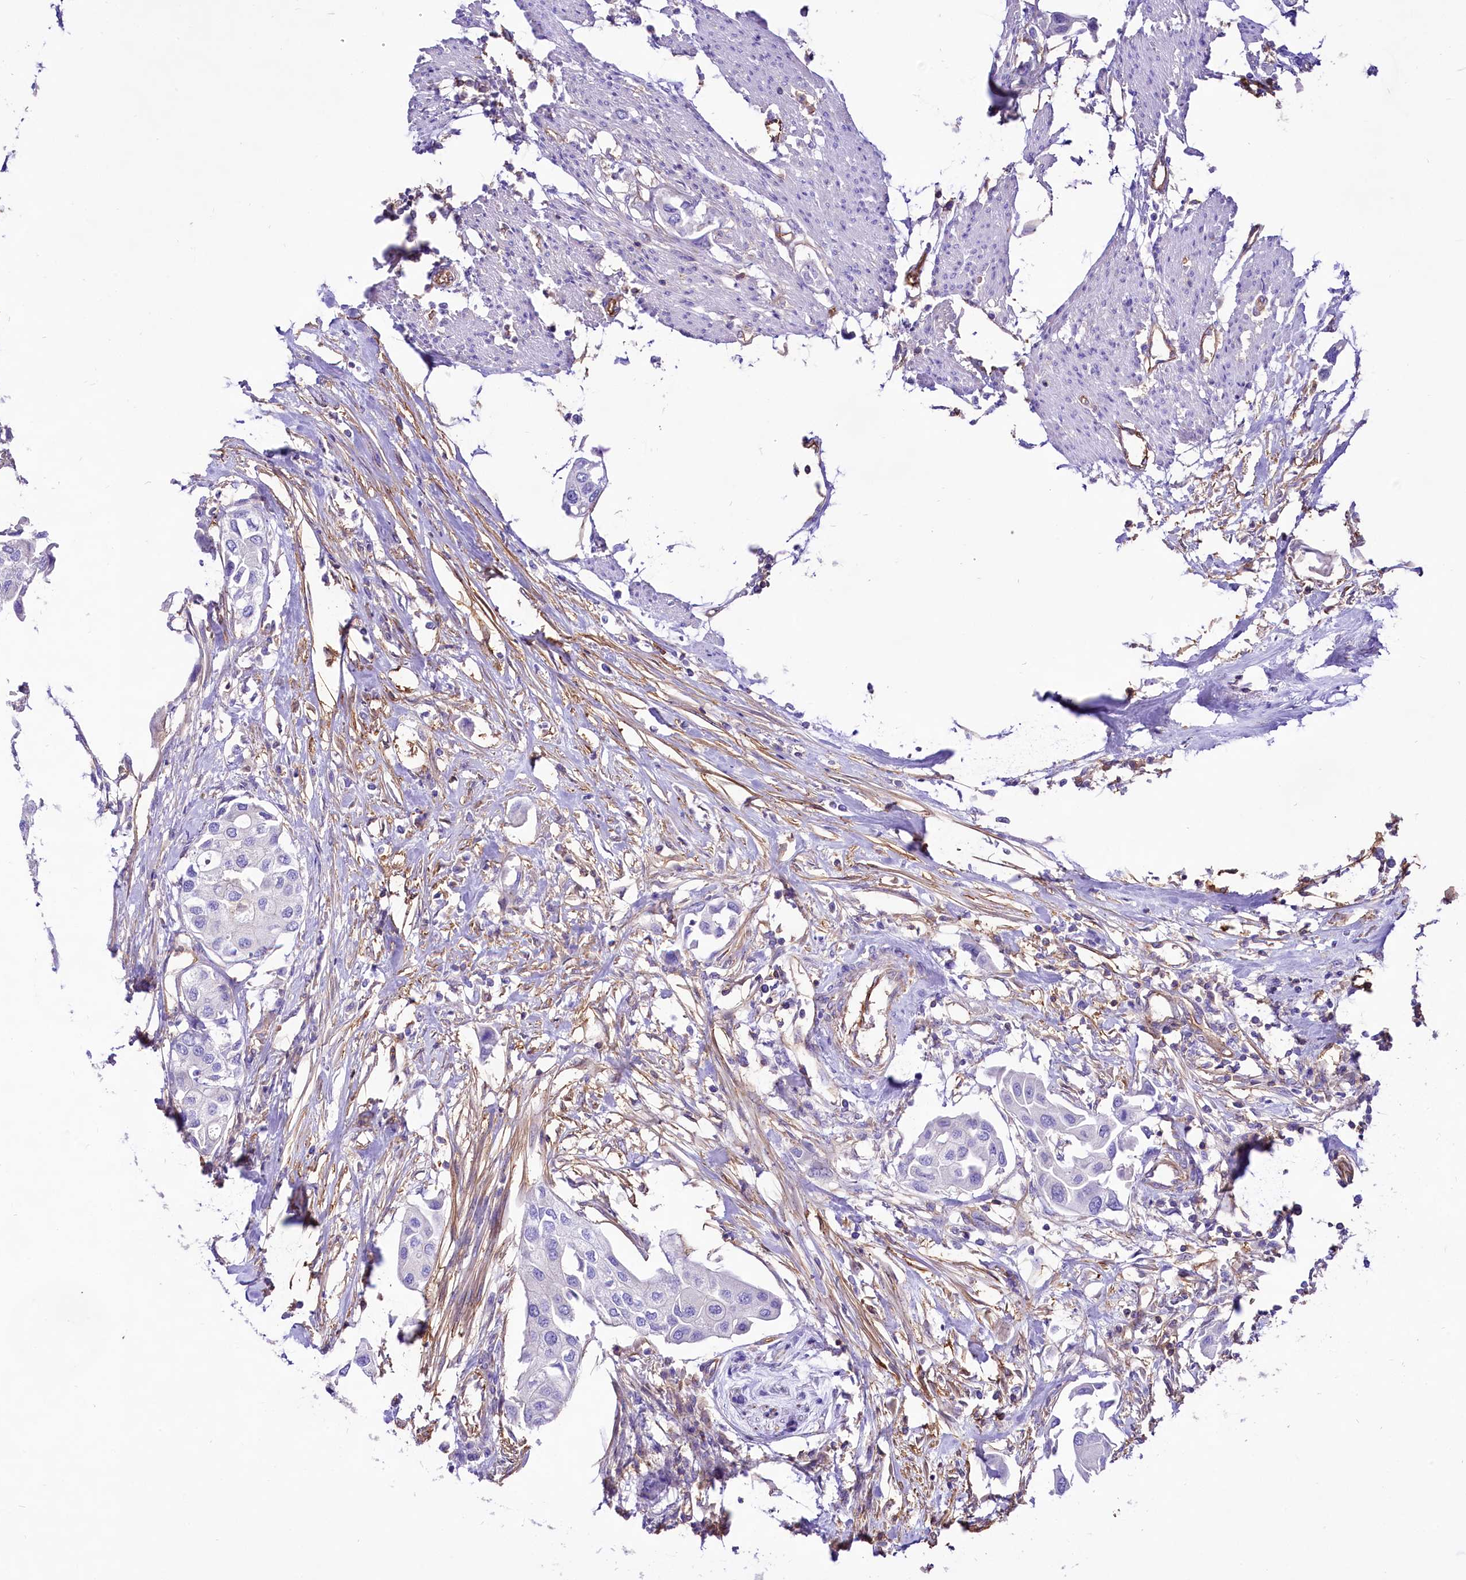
{"staining": {"intensity": "negative", "quantity": "none", "location": "none"}, "tissue": "urothelial cancer", "cell_type": "Tumor cells", "image_type": "cancer", "snomed": [{"axis": "morphology", "description": "Urothelial carcinoma, High grade"}, {"axis": "topography", "description": "Urinary bladder"}], "caption": "This is a photomicrograph of immunohistochemistry (IHC) staining of high-grade urothelial carcinoma, which shows no positivity in tumor cells.", "gene": "CD99", "patient": {"sex": "male", "age": 64}}